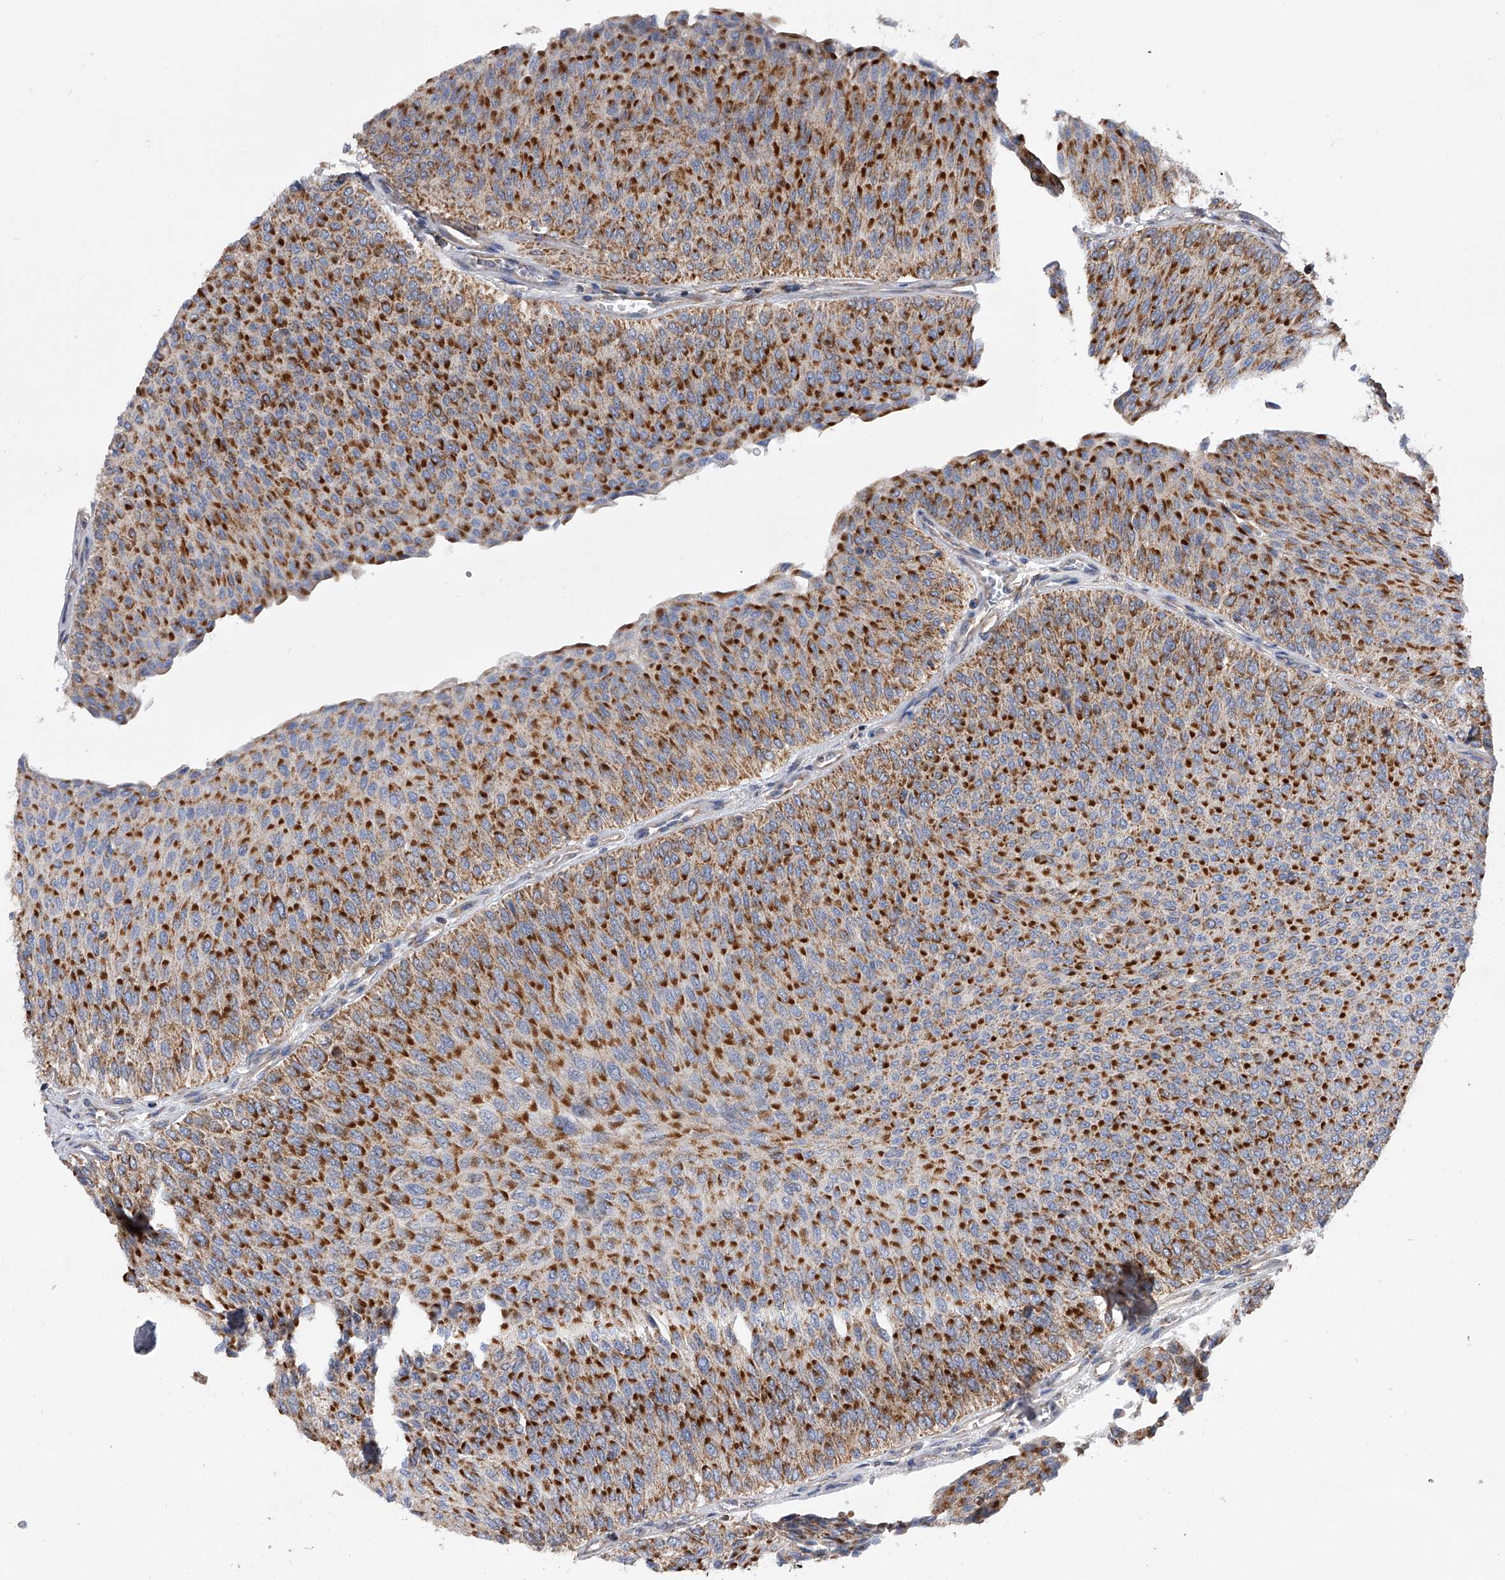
{"staining": {"intensity": "strong", "quantity": ">75%", "location": "cytoplasmic/membranous"}, "tissue": "urothelial cancer", "cell_type": "Tumor cells", "image_type": "cancer", "snomed": [{"axis": "morphology", "description": "Urothelial carcinoma, Low grade"}, {"axis": "topography", "description": "Urinary bladder"}], "caption": "Immunohistochemistry micrograph of human low-grade urothelial carcinoma stained for a protein (brown), which displays high levels of strong cytoplasmic/membranous positivity in about >75% of tumor cells.", "gene": "PDSS2", "patient": {"sex": "male", "age": 78}}